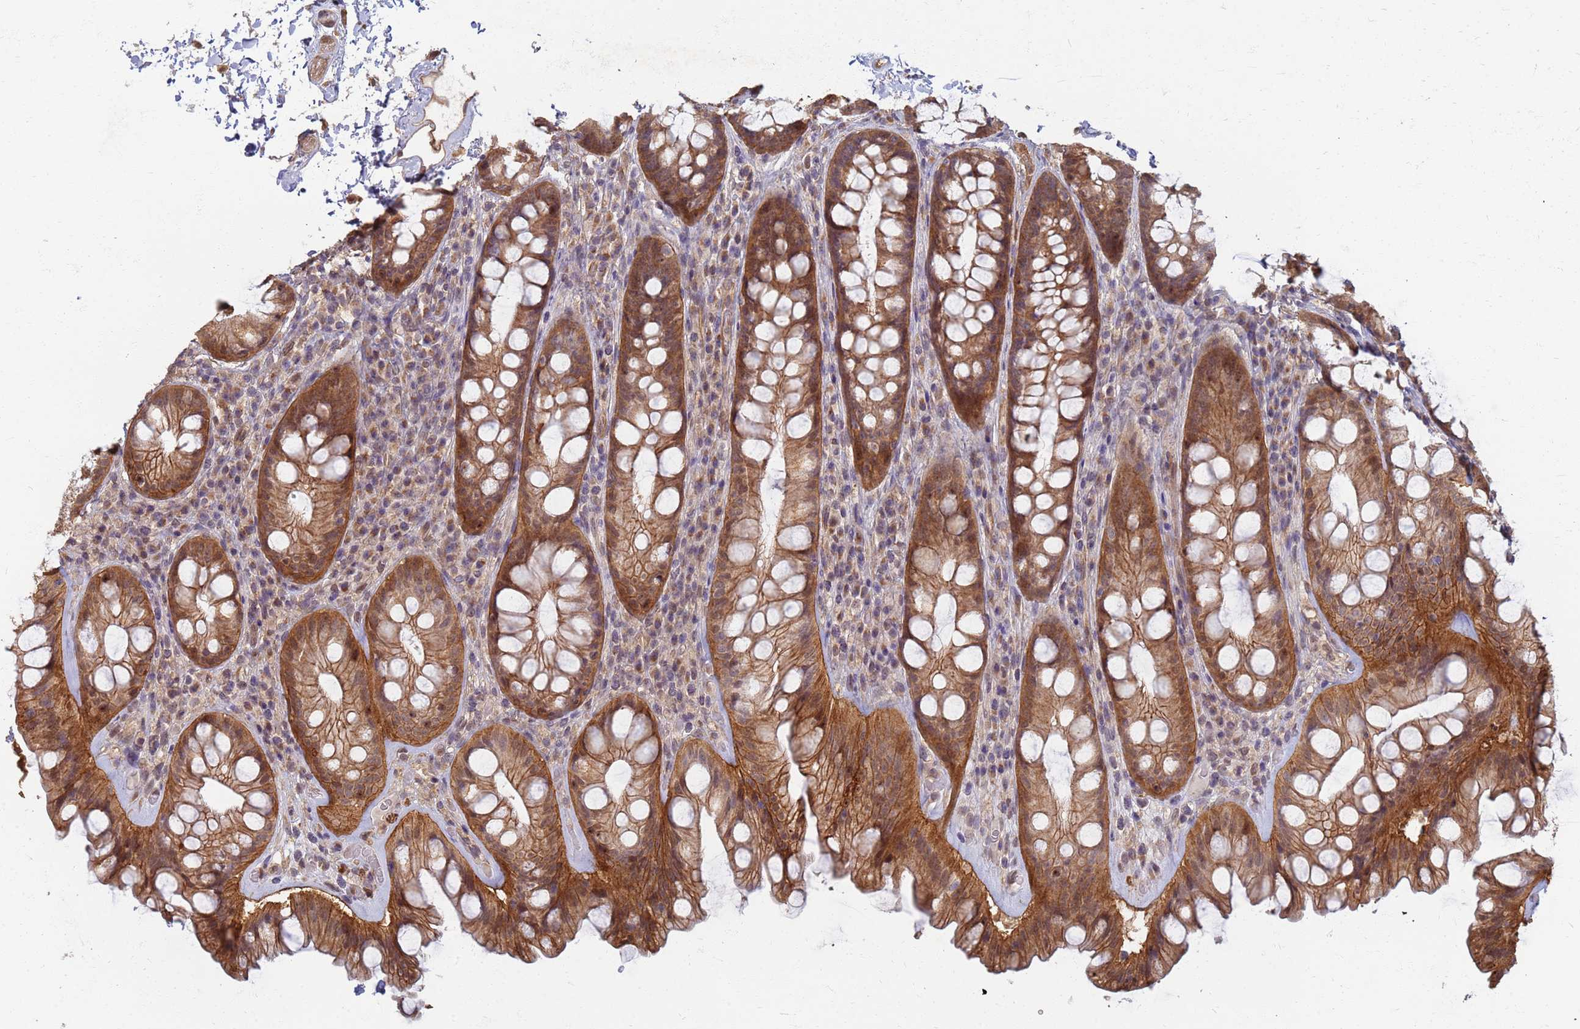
{"staining": {"intensity": "moderate", "quantity": ">75%", "location": "cytoplasmic/membranous"}, "tissue": "rectum", "cell_type": "Glandular cells", "image_type": "normal", "snomed": [{"axis": "morphology", "description": "Normal tissue, NOS"}, {"axis": "topography", "description": "Rectum"}], "caption": "IHC micrograph of unremarkable rectum: rectum stained using IHC displays medium levels of moderate protein expression localized specifically in the cytoplasmic/membranous of glandular cells, appearing as a cytoplasmic/membranous brown color.", "gene": "ITGB4", "patient": {"sex": "male", "age": 74}}